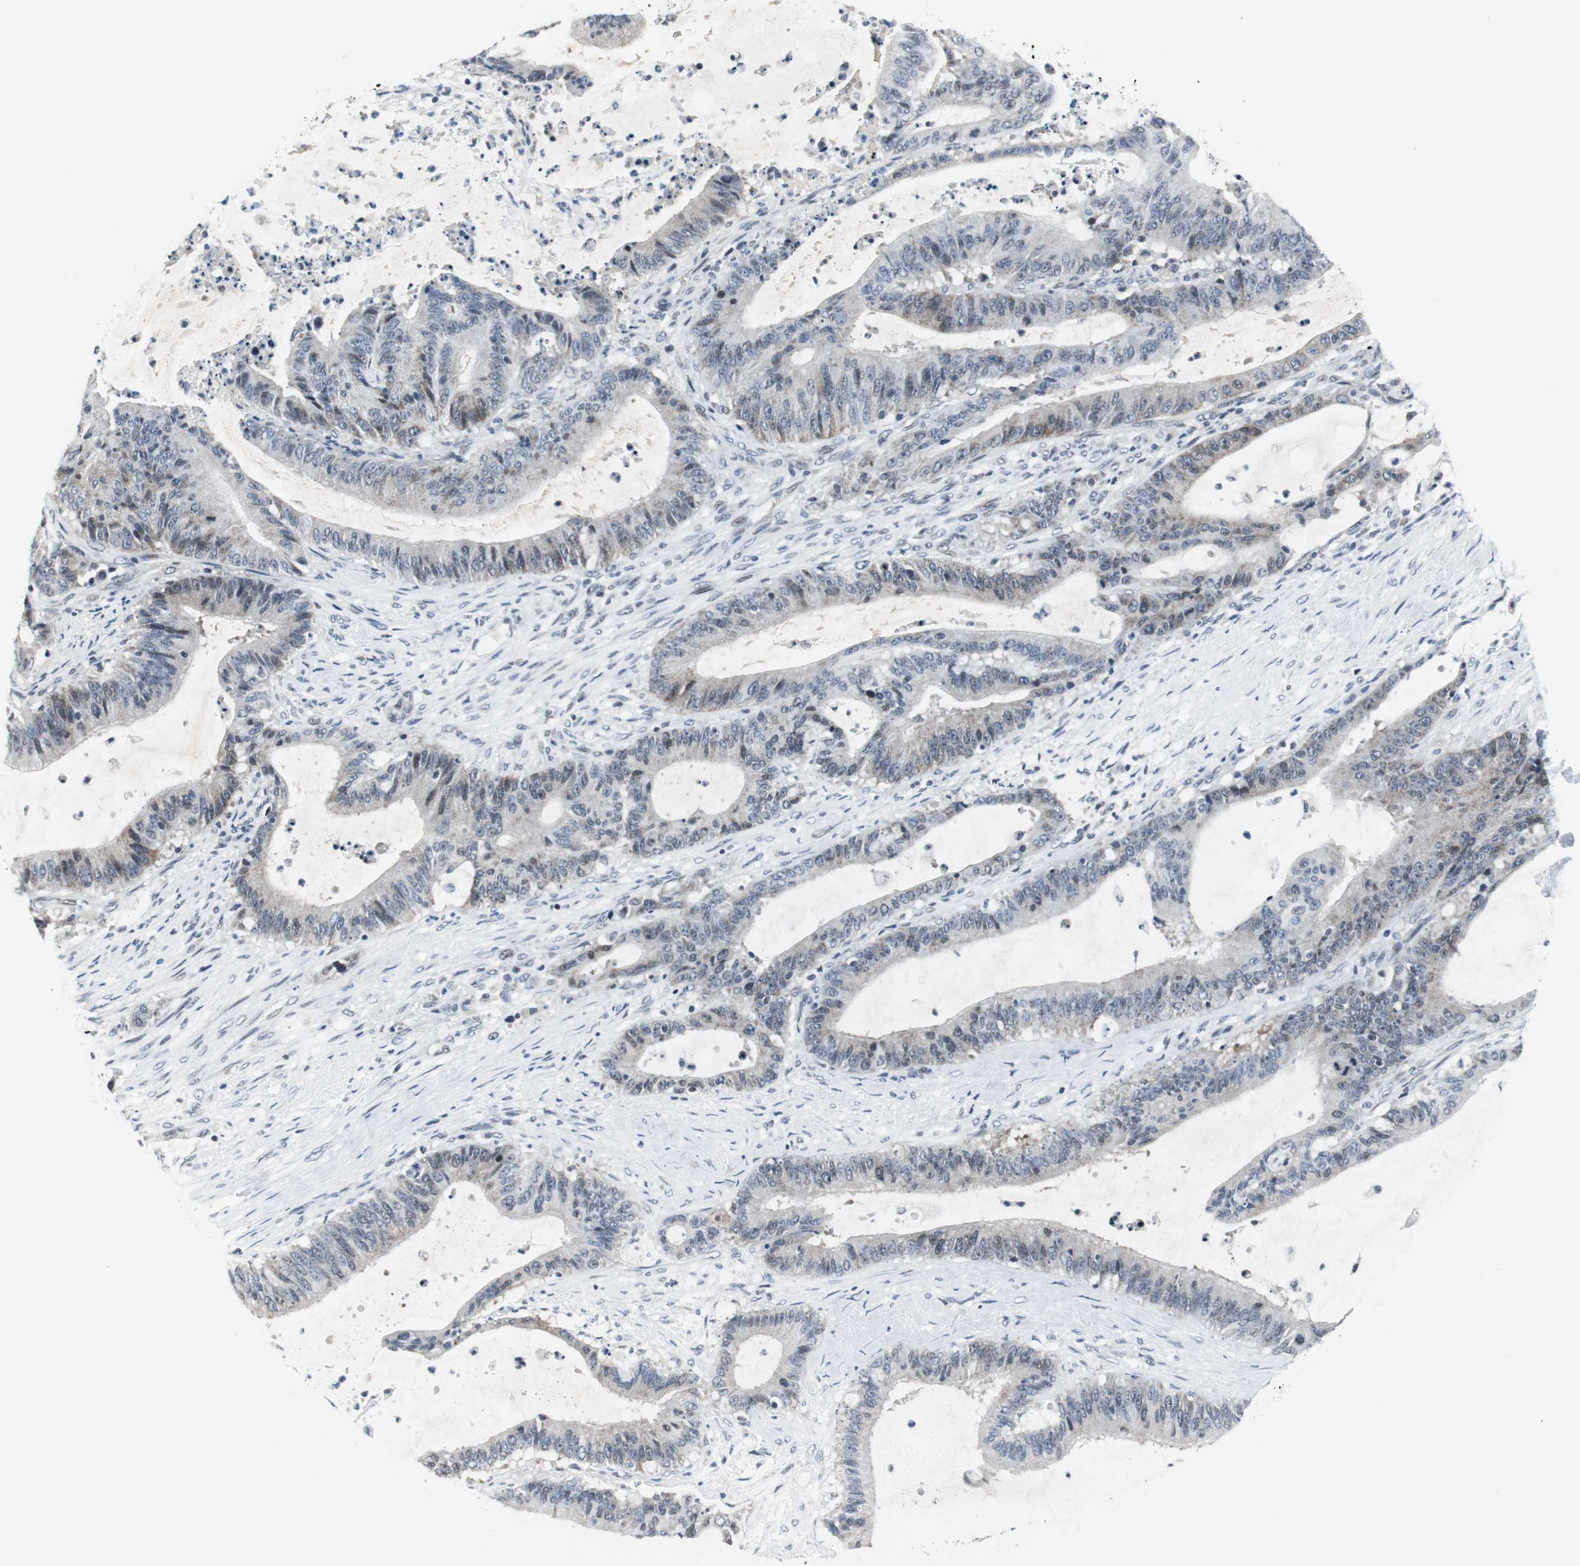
{"staining": {"intensity": "weak", "quantity": "25%-75%", "location": "cytoplasmic/membranous,nuclear"}, "tissue": "liver cancer", "cell_type": "Tumor cells", "image_type": "cancer", "snomed": [{"axis": "morphology", "description": "Cholangiocarcinoma"}, {"axis": "topography", "description": "Liver"}], "caption": "Weak cytoplasmic/membranous and nuclear positivity for a protein is identified in about 25%-75% of tumor cells of cholangiocarcinoma (liver) using immunohistochemistry (IHC).", "gene": "MTA1", "patient": {"sex": "female", "age": 73}}